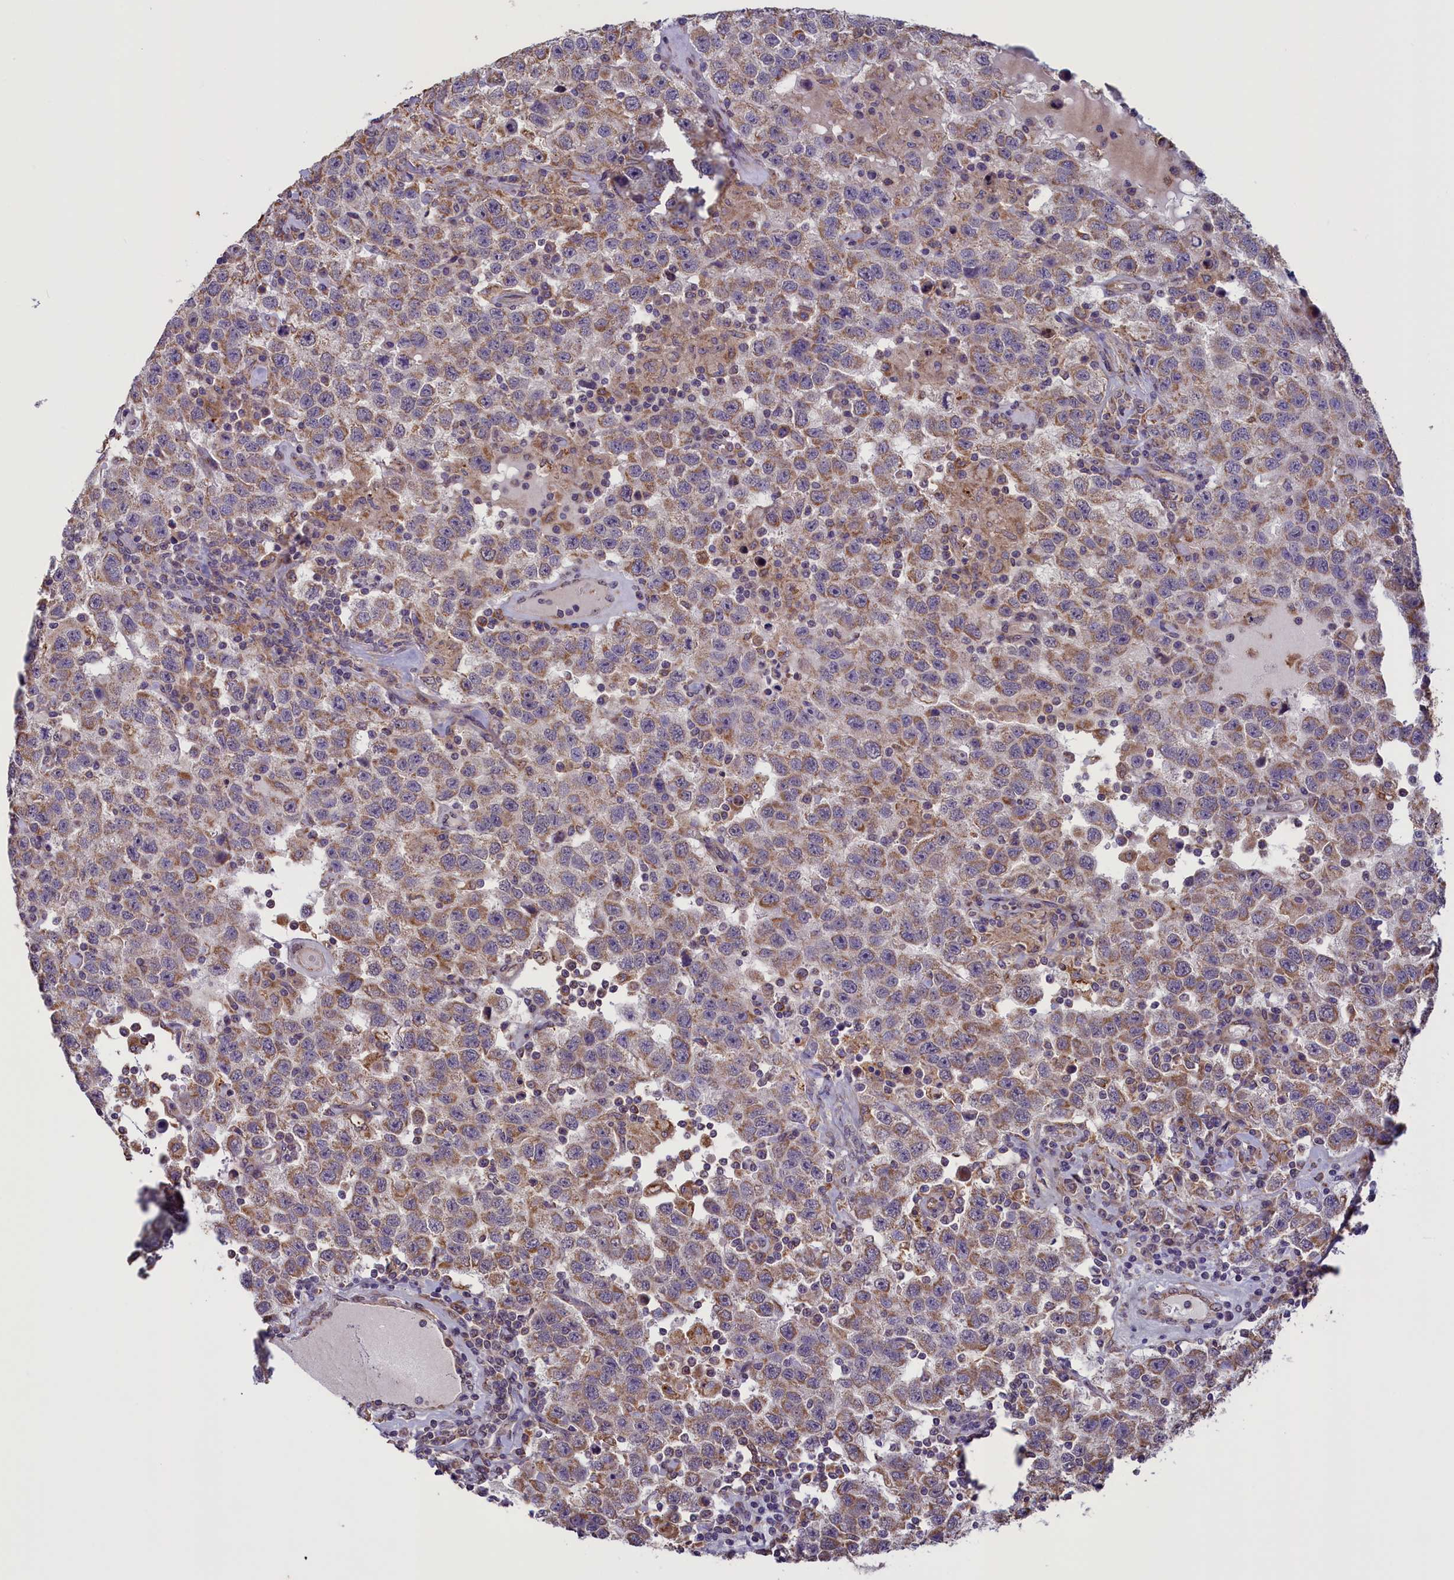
{"staining": {"intensity": "moderate", "quantity": ">75%", "location": "cytoplasmic/membranous"}, "tissue": "testis cancer", "cell_type": "Tumor cells", "image_type": "cancer", "snomed": [{"axis": "morphology", "description": "Seminoma, NOS"}, {"axis": "topography", "description": "Testis"}], "caption": "Immunohistochemistry micrograph of testis seminoma stained for a protein (brown), which displays medium levels of moderate cytoplasmic/membranous positivity in about >75% of tumor cells.", "gene": "ACAD8", "patient": {"sex": "male", "age": 41}}